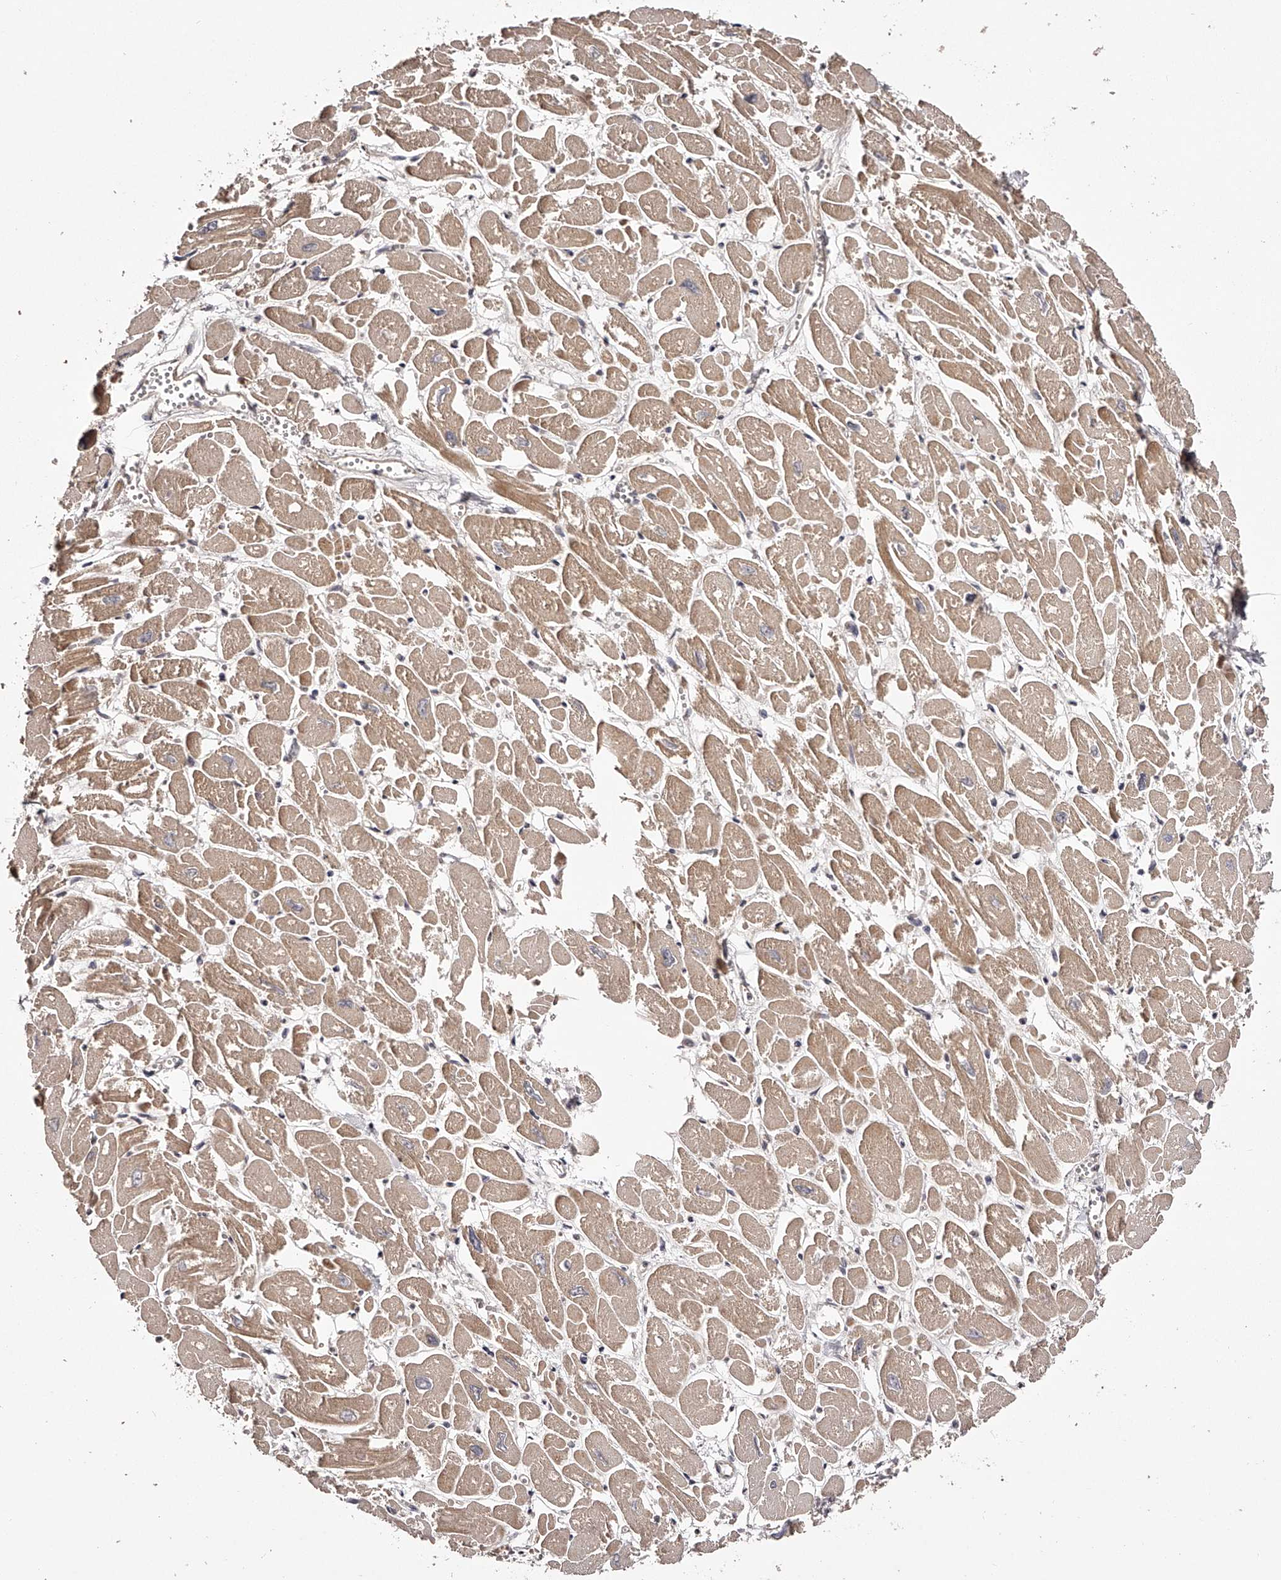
{"staining": {"intensity": "moderate", "quantity": "25%-75%", "location": "cytoplasmic/membranous"}, "tissue": "heart muscle", "cell_type": "Cardiomyocytes", "image_type": "normal", "snomed": [{"axis": "morphology", "description": "Normal tissue, NOS"}, {"axis": "topography", "description": "Heart"}], "caption": "This photomicrograph shows IHC staining of unremarkable heart muscle, with medium moderate cytoplasmic/membranous positivity in approximately 25%-75% of cardiomyocytes.", "gene": "ODF2L", "patient": {"sex": "male", "age": 54}}